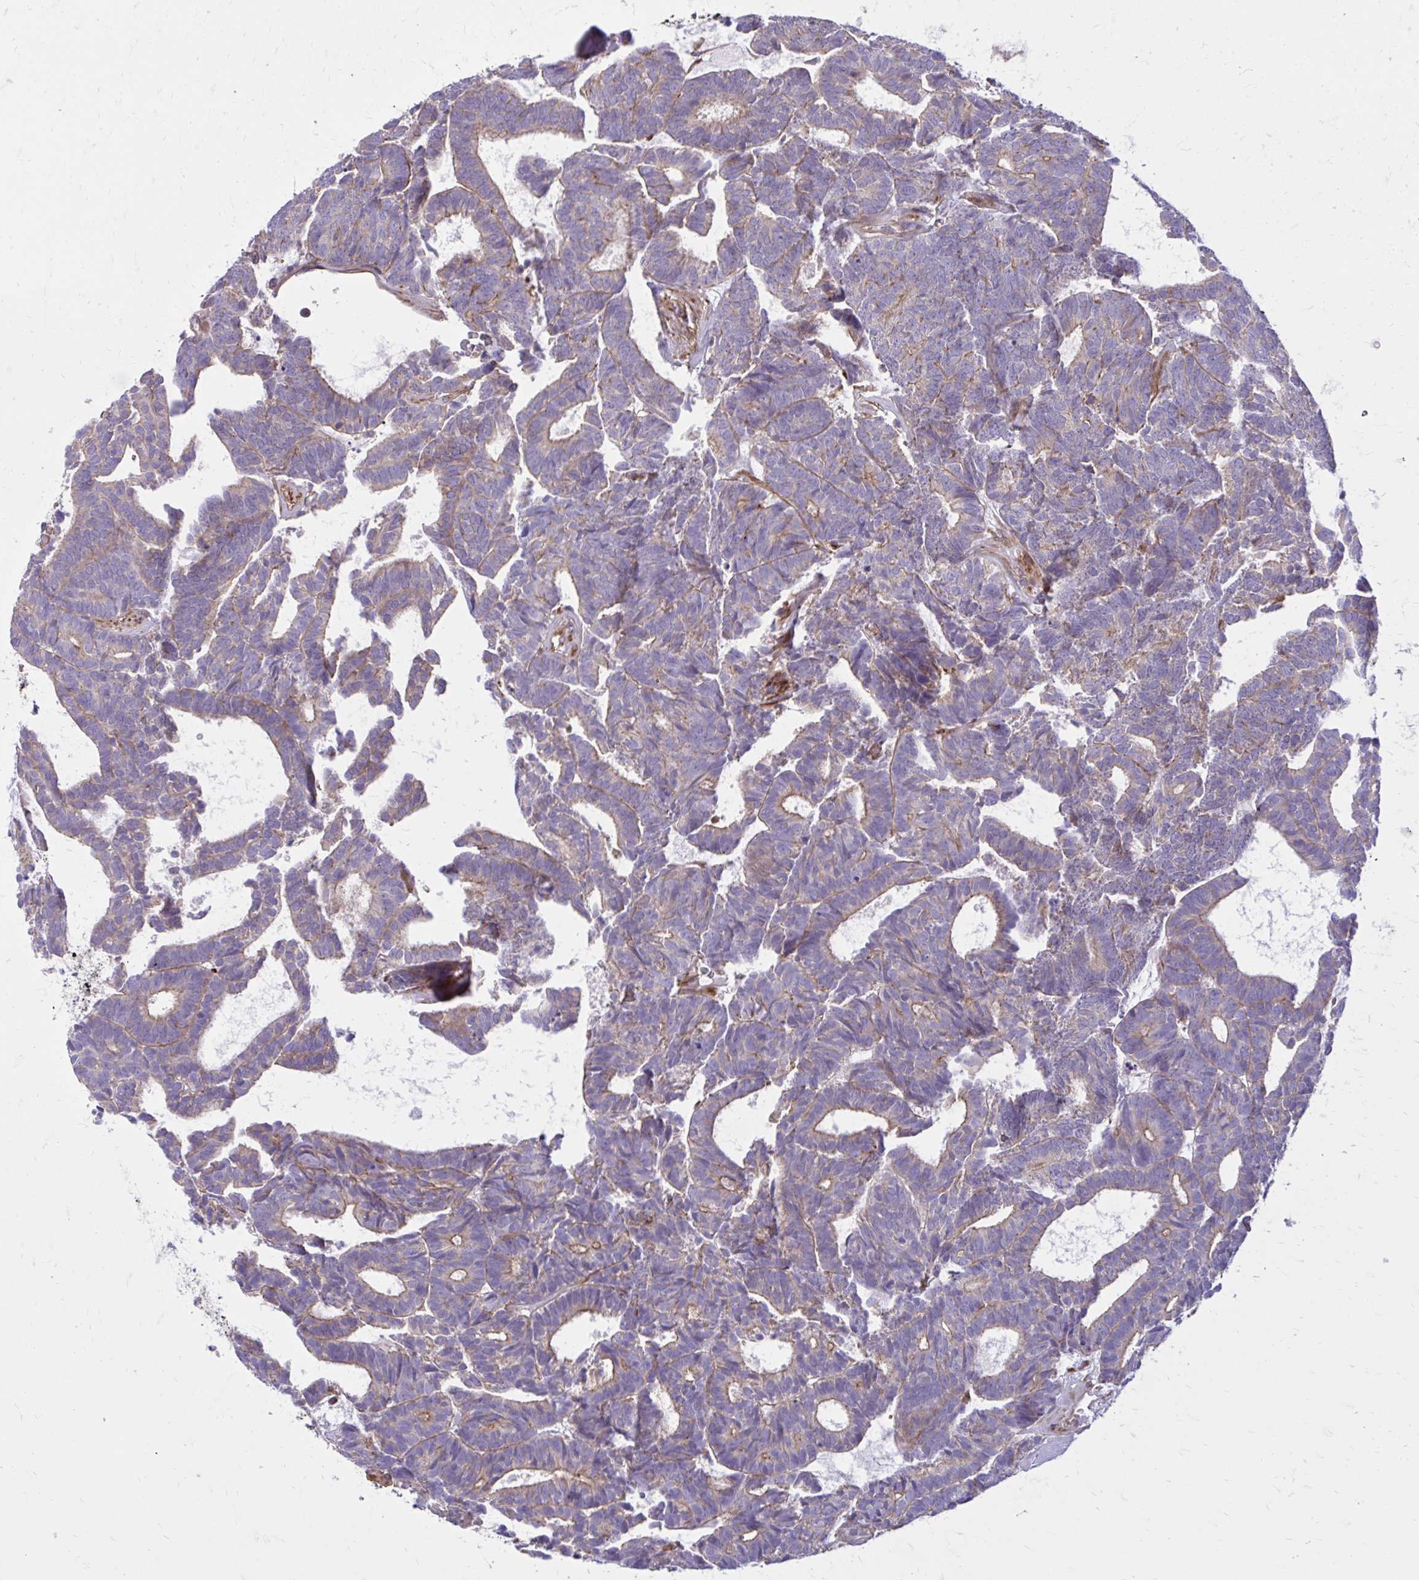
{"staining": {"intensity": "weak", "quantity": "25%-75%", "location": "cytoplasmic/membranous"}, "tissue": "head and neck cancer", "cell_type": "Tumor cells", "image_type": "cancer", "snomed": [{"axis": "morphology", "description": "Adenocarcinoma, NOS"}, {"axis": "topography", "description": "Head-Neck"}], "caption": "Head and neck adenocarcinoma stained for a protein demonstrates weak cytoplasmic/membranous positivity in tumor cells.", "gene": "FAP", "patient": {"sex": "female", "age": 81}}